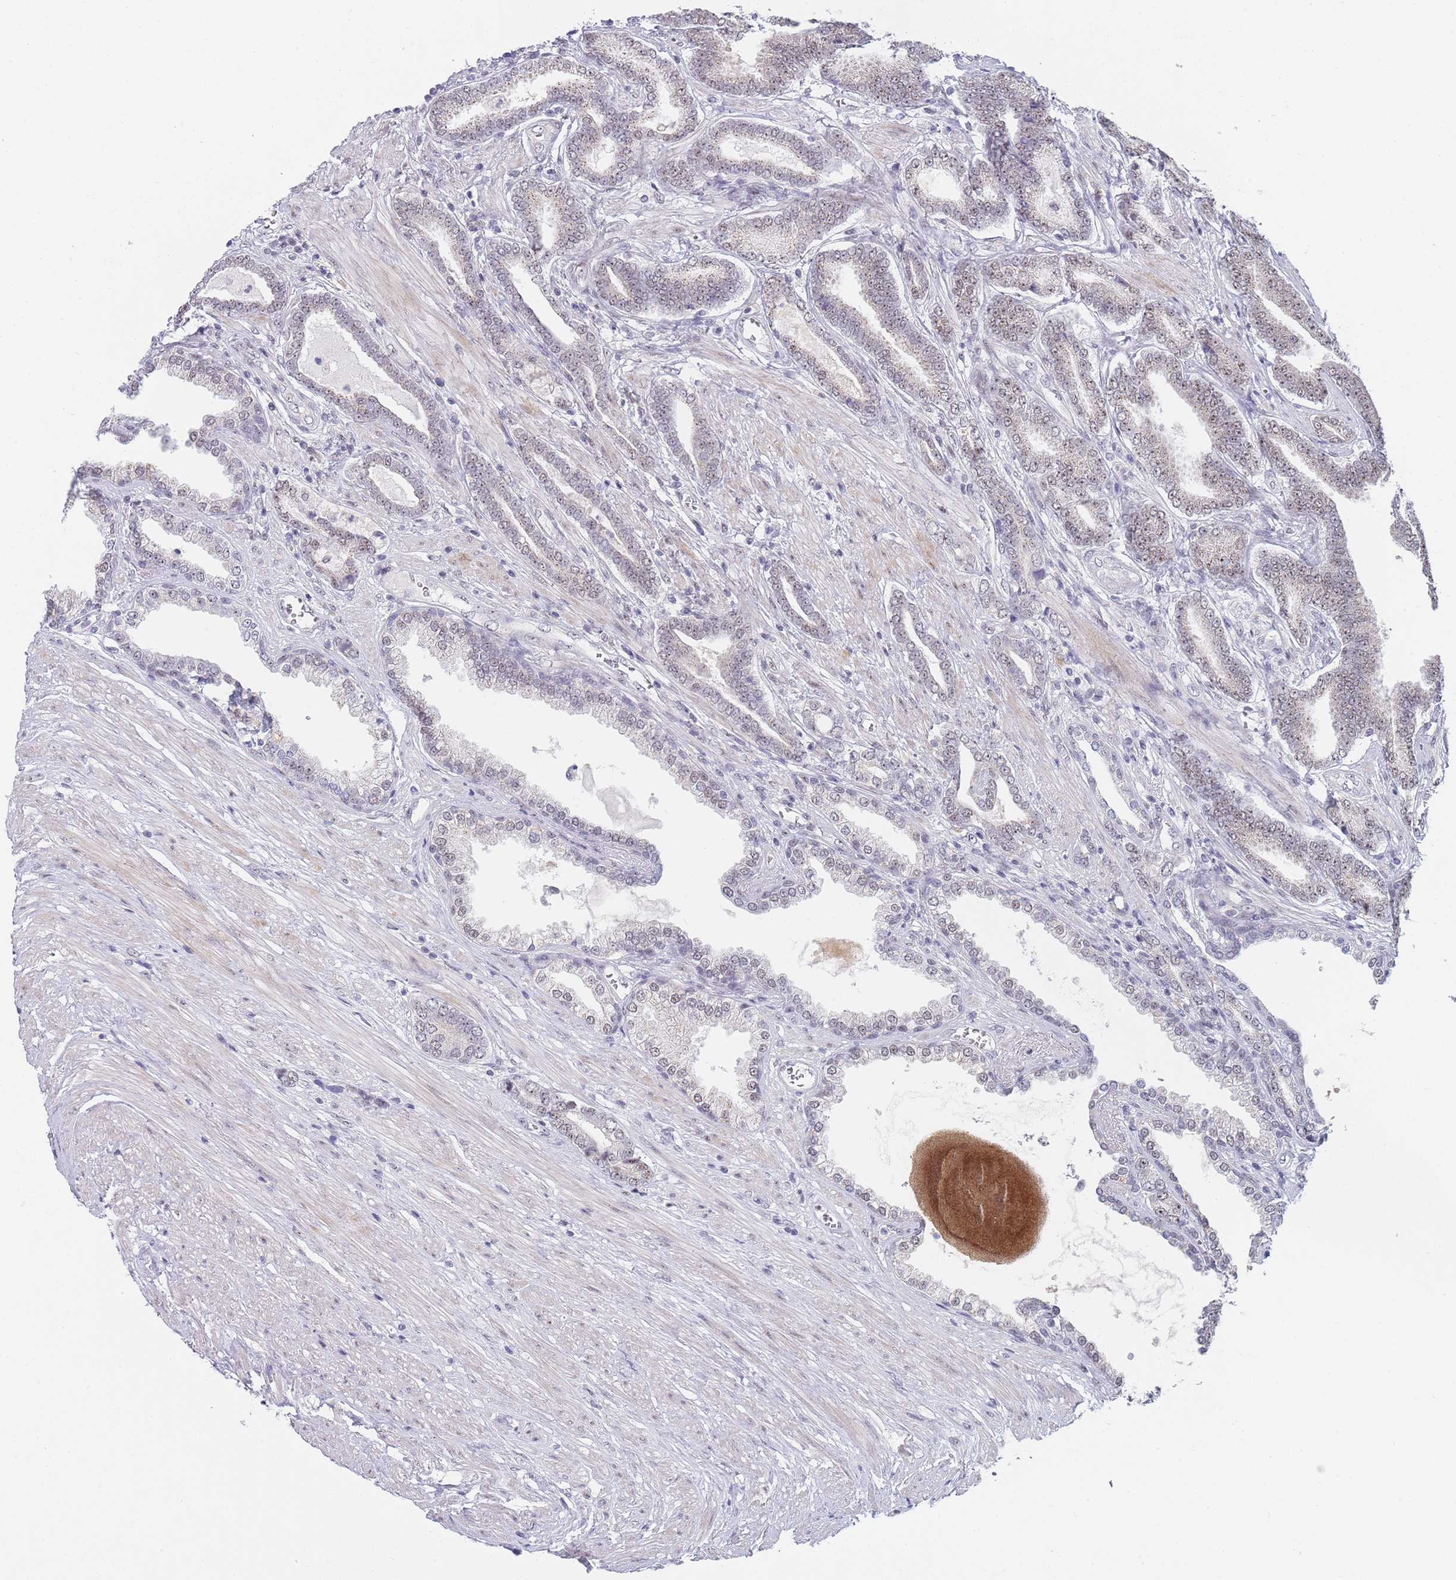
{"staining": {"intensity": "weak", "quantity": "25%-75%", "location": "nuclear"}, "tissue": "prostate cancer", "cell_type": "Tumor cells", "image_type": "cancer", "snomed": [{"axis": "morphology", "description": "Adenocarcinoma, NOS"}, {"axis": "topography", "description": "Prostate and seminal vesicle, NOS"}], "caption": "Prostate adenocarcinoma stained for a protein shows weak nuclear positivity in tumor cells.", "gene": "PLCL2", "patient": {"sex": "male", "age": 76}}